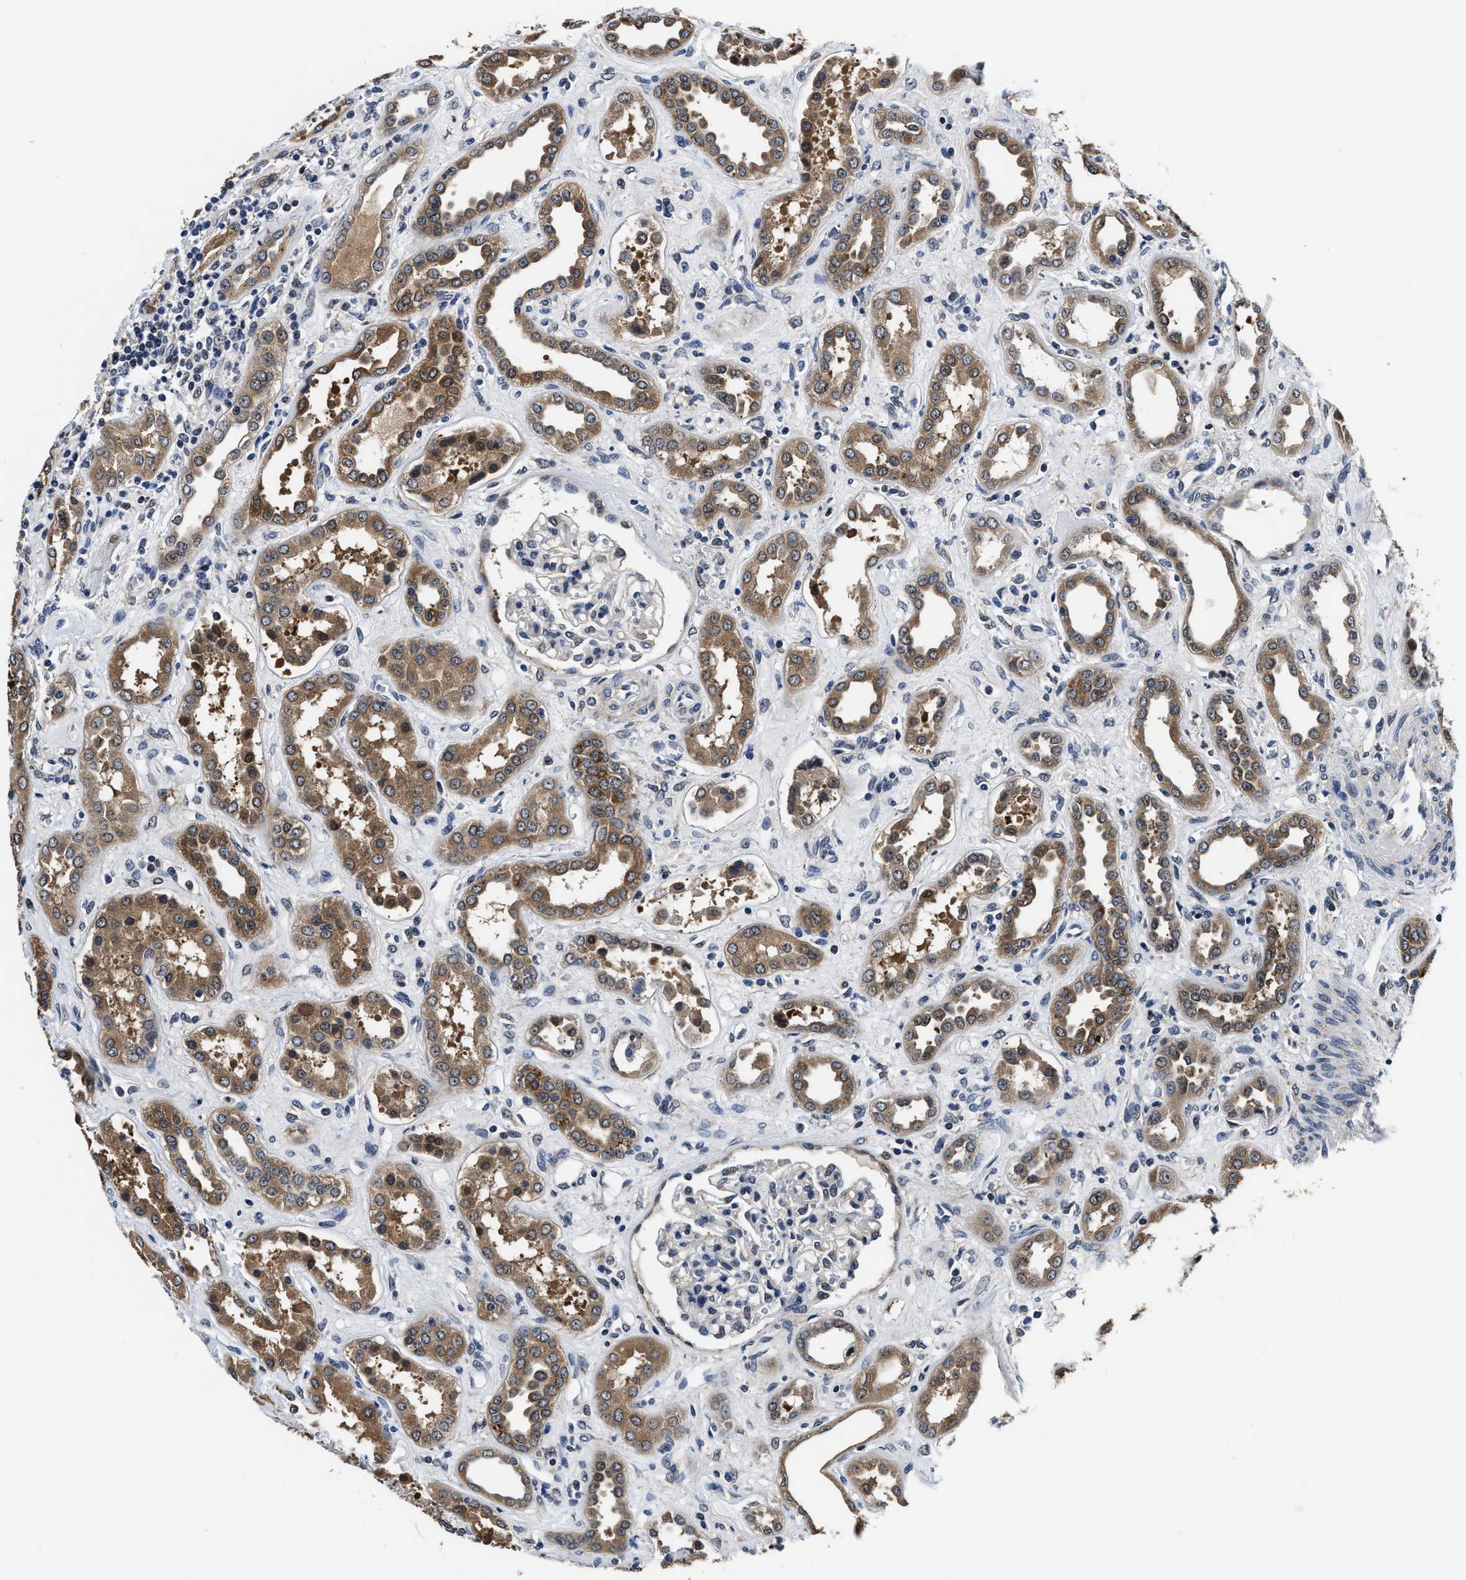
{"staining": {"intensity": "negative", "quantity": "none", "location": "none"}, "tissue": "kidney", "cell_type": "Cells in glomeruli", "image_type": "normal", "snomed": [{"axis": "morphology", "description": "Normal tissue, NOS"}, {"axis": "topography", "description": "Kidney"}], "caption": "Kidney stained for a protein using immunohistochemistry (IHC) demonstrates no expression cells in glomeruli.", "gene": "PHPT1", "patient": {"sex": "male", "age": 59}}